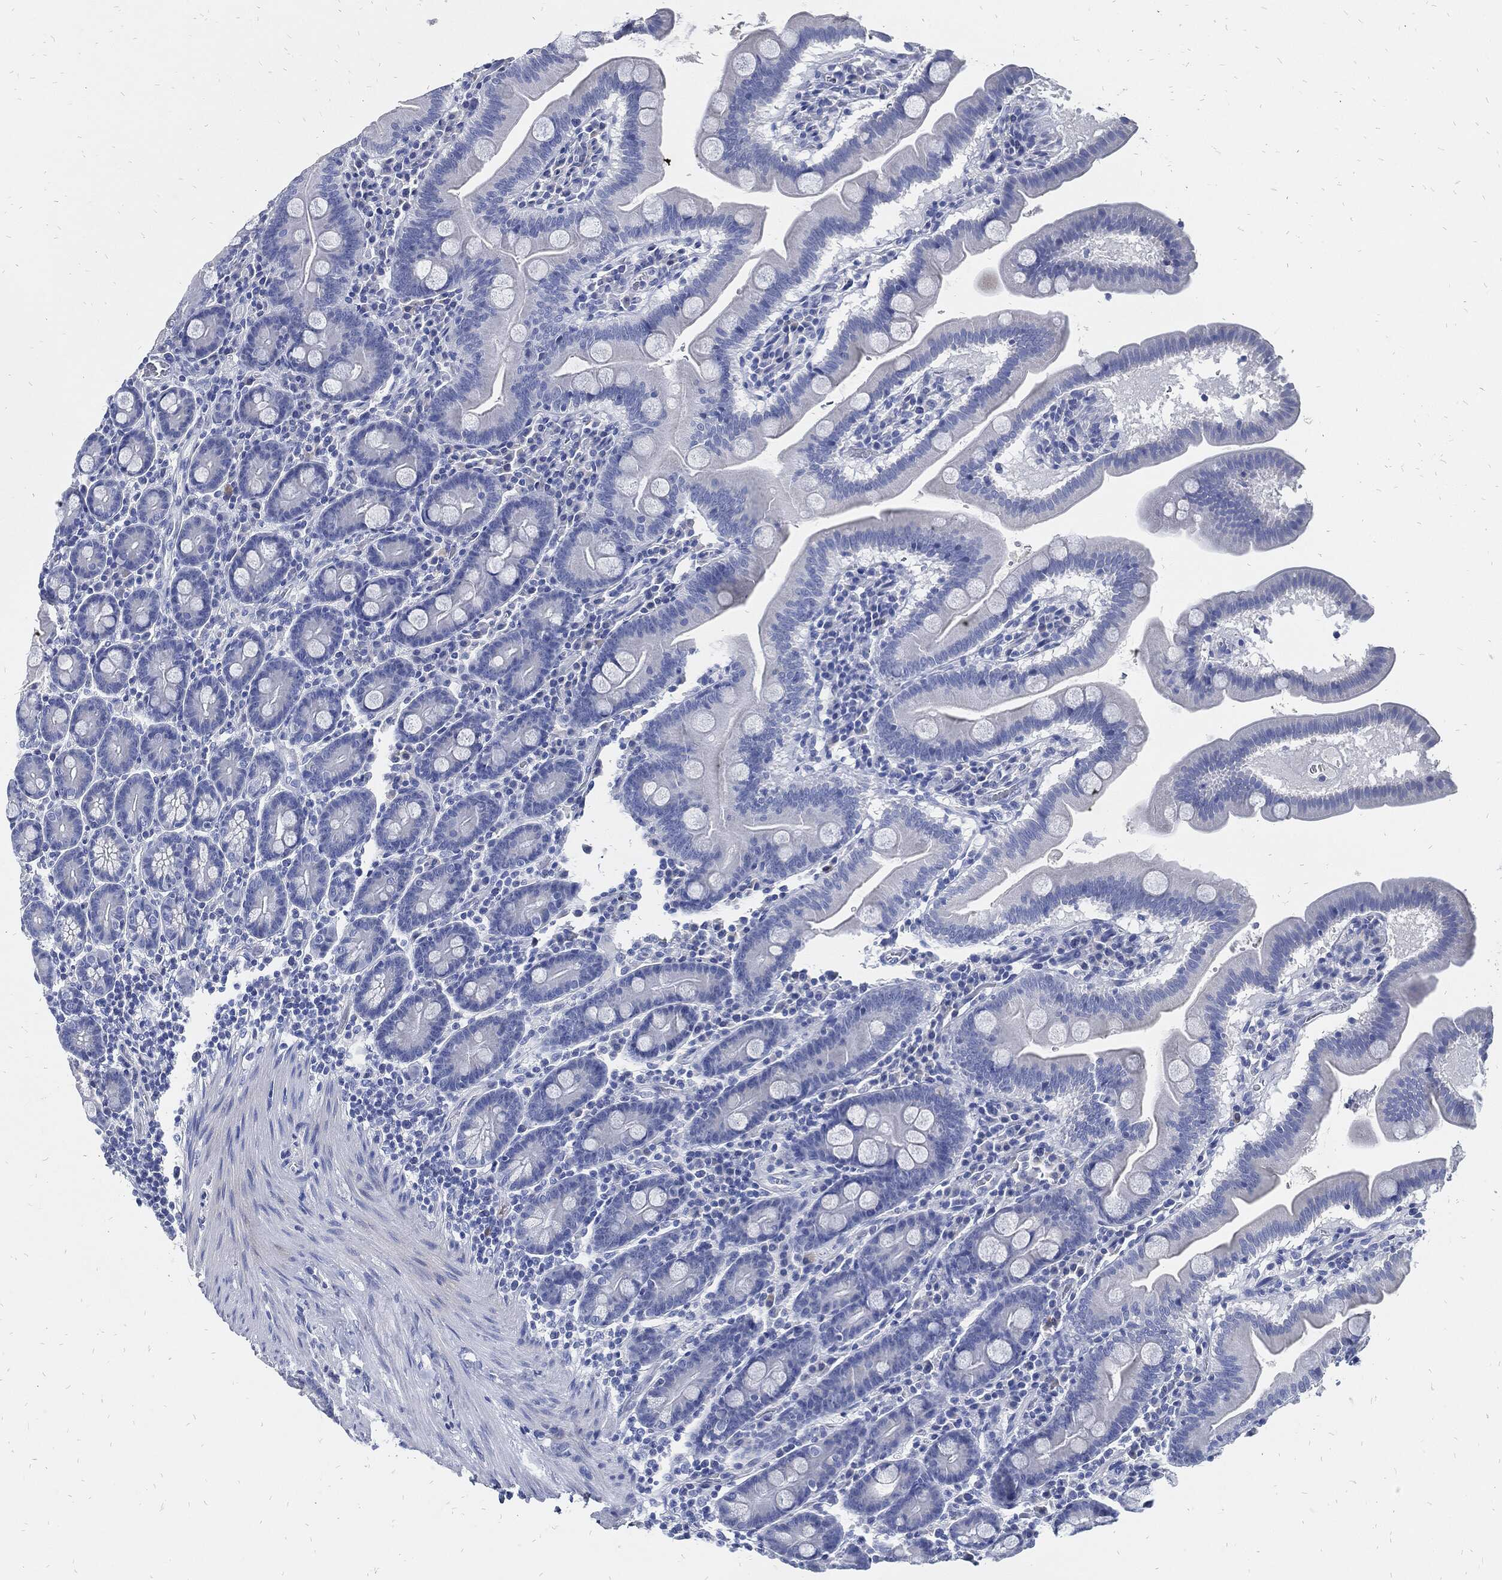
{"staining": {"intensity": "negative", "quantity": "none", "location": "none"}, "tissue": "duodenum", "cell_type": "Glandular cells", "image_type": "normal", "snomed": [{"axis": "morphology", "description": "Normal tissue, NOS"}, {"axis": "topography", "description": "Duodenum"}], "caption": "Glandular cells show no significant protein positivity in benign duodenum. The staining was performed using DAB to visualize the protein expression in brown, while the nuclei were stained in blue with hematoxylin (Magnification: 20x).", "gene": "FABP4", "patient": {"sex": "male", "age": 59}}